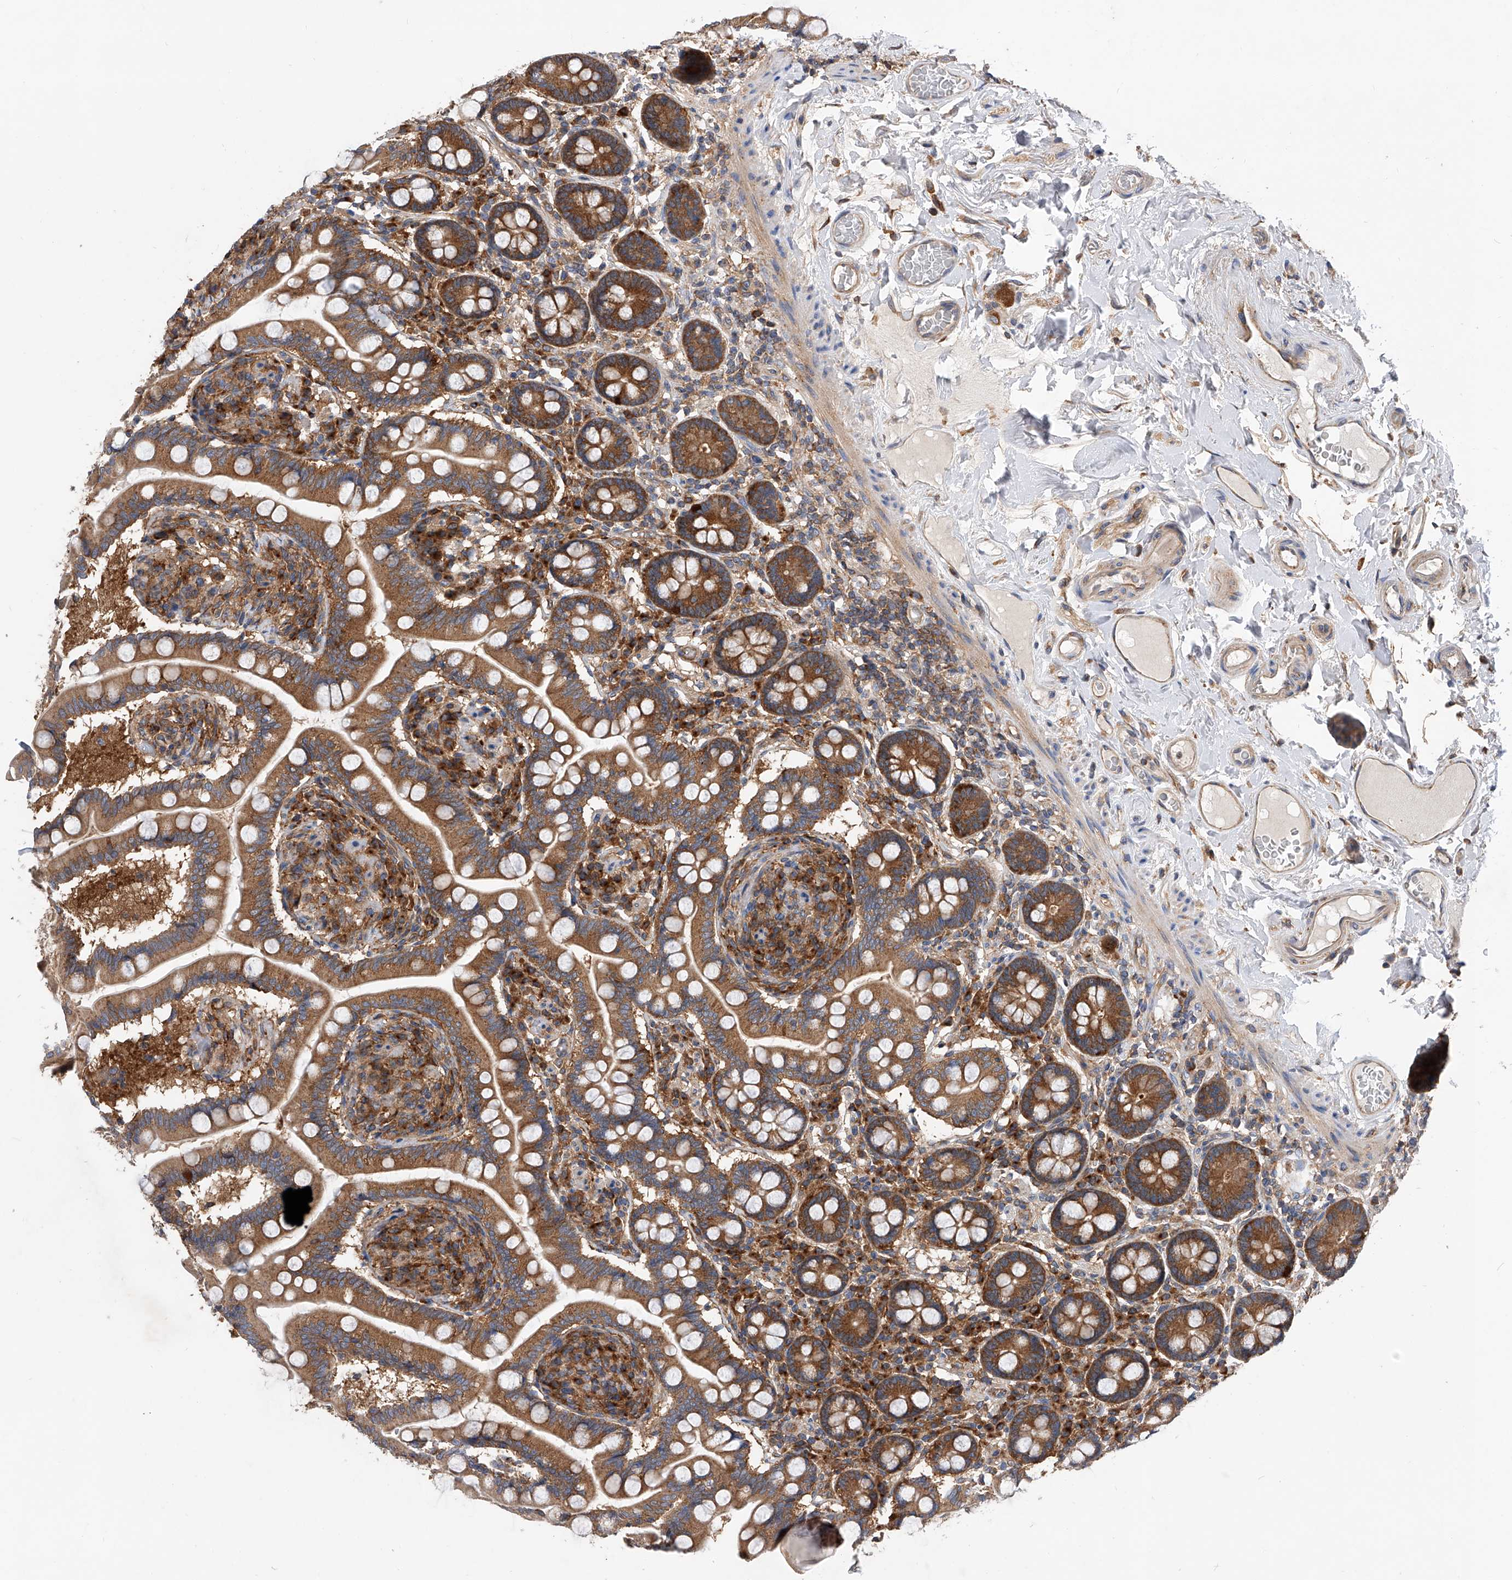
{"staining": {"intensity": "moderate", "quantity": ">75%", "location": "cytoplasmic/membranous"}, "tissue": "small intestine", "cell_type": "Glandular cells", "image_type": "normal", "snomed": [{"axis": "morphology", "description": "Normal tissue, NOS"}, {"axis": "topography", "description": "Small intestine"}], "caption": "Immunohistochemical staining of benign small intestine shows moderate cytoplasmic/membranous protein positivity in approximately >75% of glandular cells.", "gene": "CFAP410", "patient": {"sex": "female", "age": 64}}